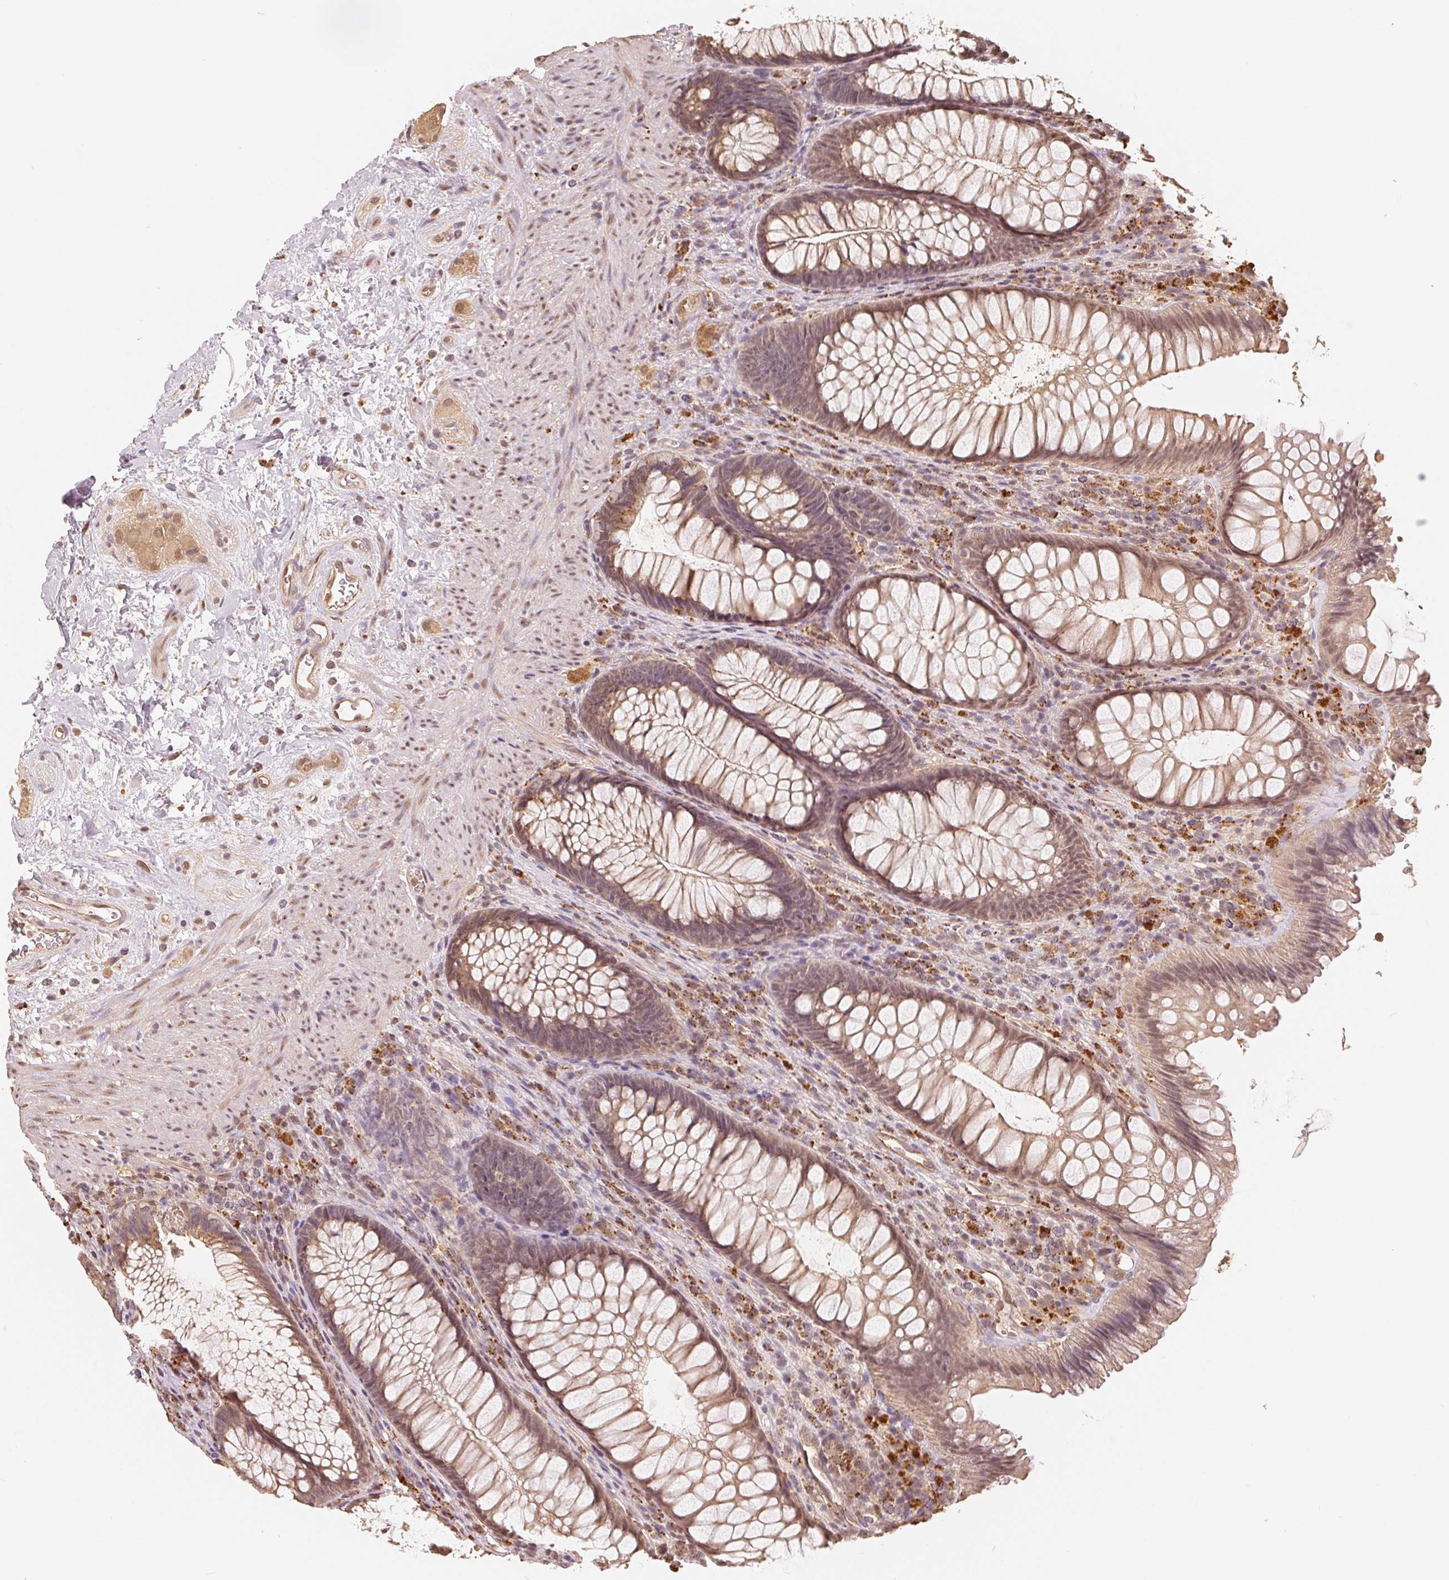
{"staining": {"intensity": "weak", "quantity": ">75%", "location": "cytoplasmic/membranous,nuclear"}, "tissue": "rectum", "cell_type": "Glandular cells", "image_type": "normal", "snomed": [{"axis": "morphology", "description": "Normal tissue, NOS"}, {"axis": "topography", "description": "Smooth muscle"}, {"axis": "topography", "description": "Rectum"}], "caption": "Approximately >75% of glandular cells in unremarkable human rectum display weak cytoplasmic/membranous,nuclear protein positivity as visualized by brown immunohistochemical staining.", "gene": "GUSB", "patient": {"sex": "male", "age": 53}}